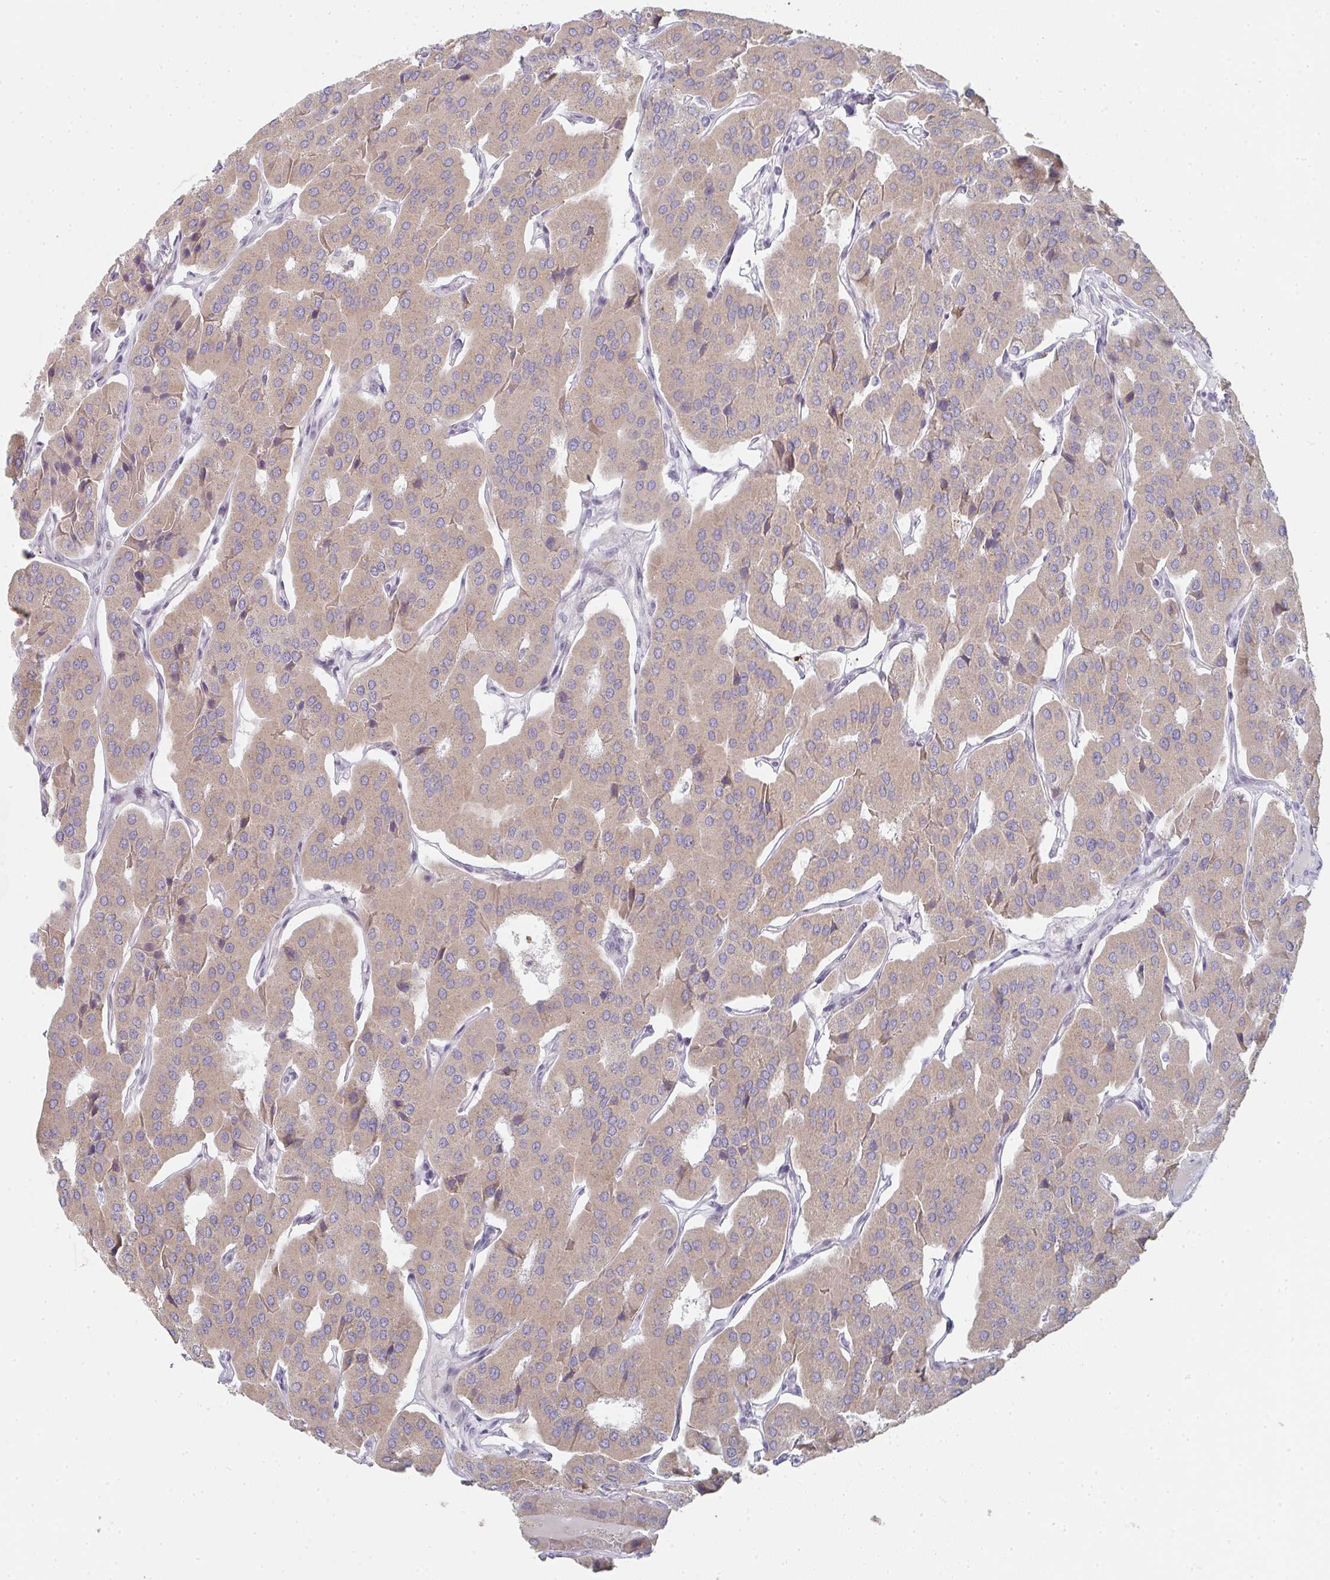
{"staining": {"intensity": "moderate", "quantity": ">75%", "location": "cytoplasmic/membranous"}, "tissue": "parathyroid gland", "cell_type": "Glandular cells", "image_type": "normal", "snomed": [{"axis": "morphology", "description": "Normal tissue, NOS"}, {"axis": "morphology", "description": "Adenoma, NOS"}, {"axis": "topography", "description": "Parathyroid gland"}], "caption": "High-power microscopy captured an IHC image of normal parathyroid gland, revealing moderate cytoplasmic/membranous positivity in about >75% of glandular cells. Ihc stains the protein in brown and the nuclei are stained blue.", "gene": "ZNF526", "patient": {"sex": "female", "age": 86}}